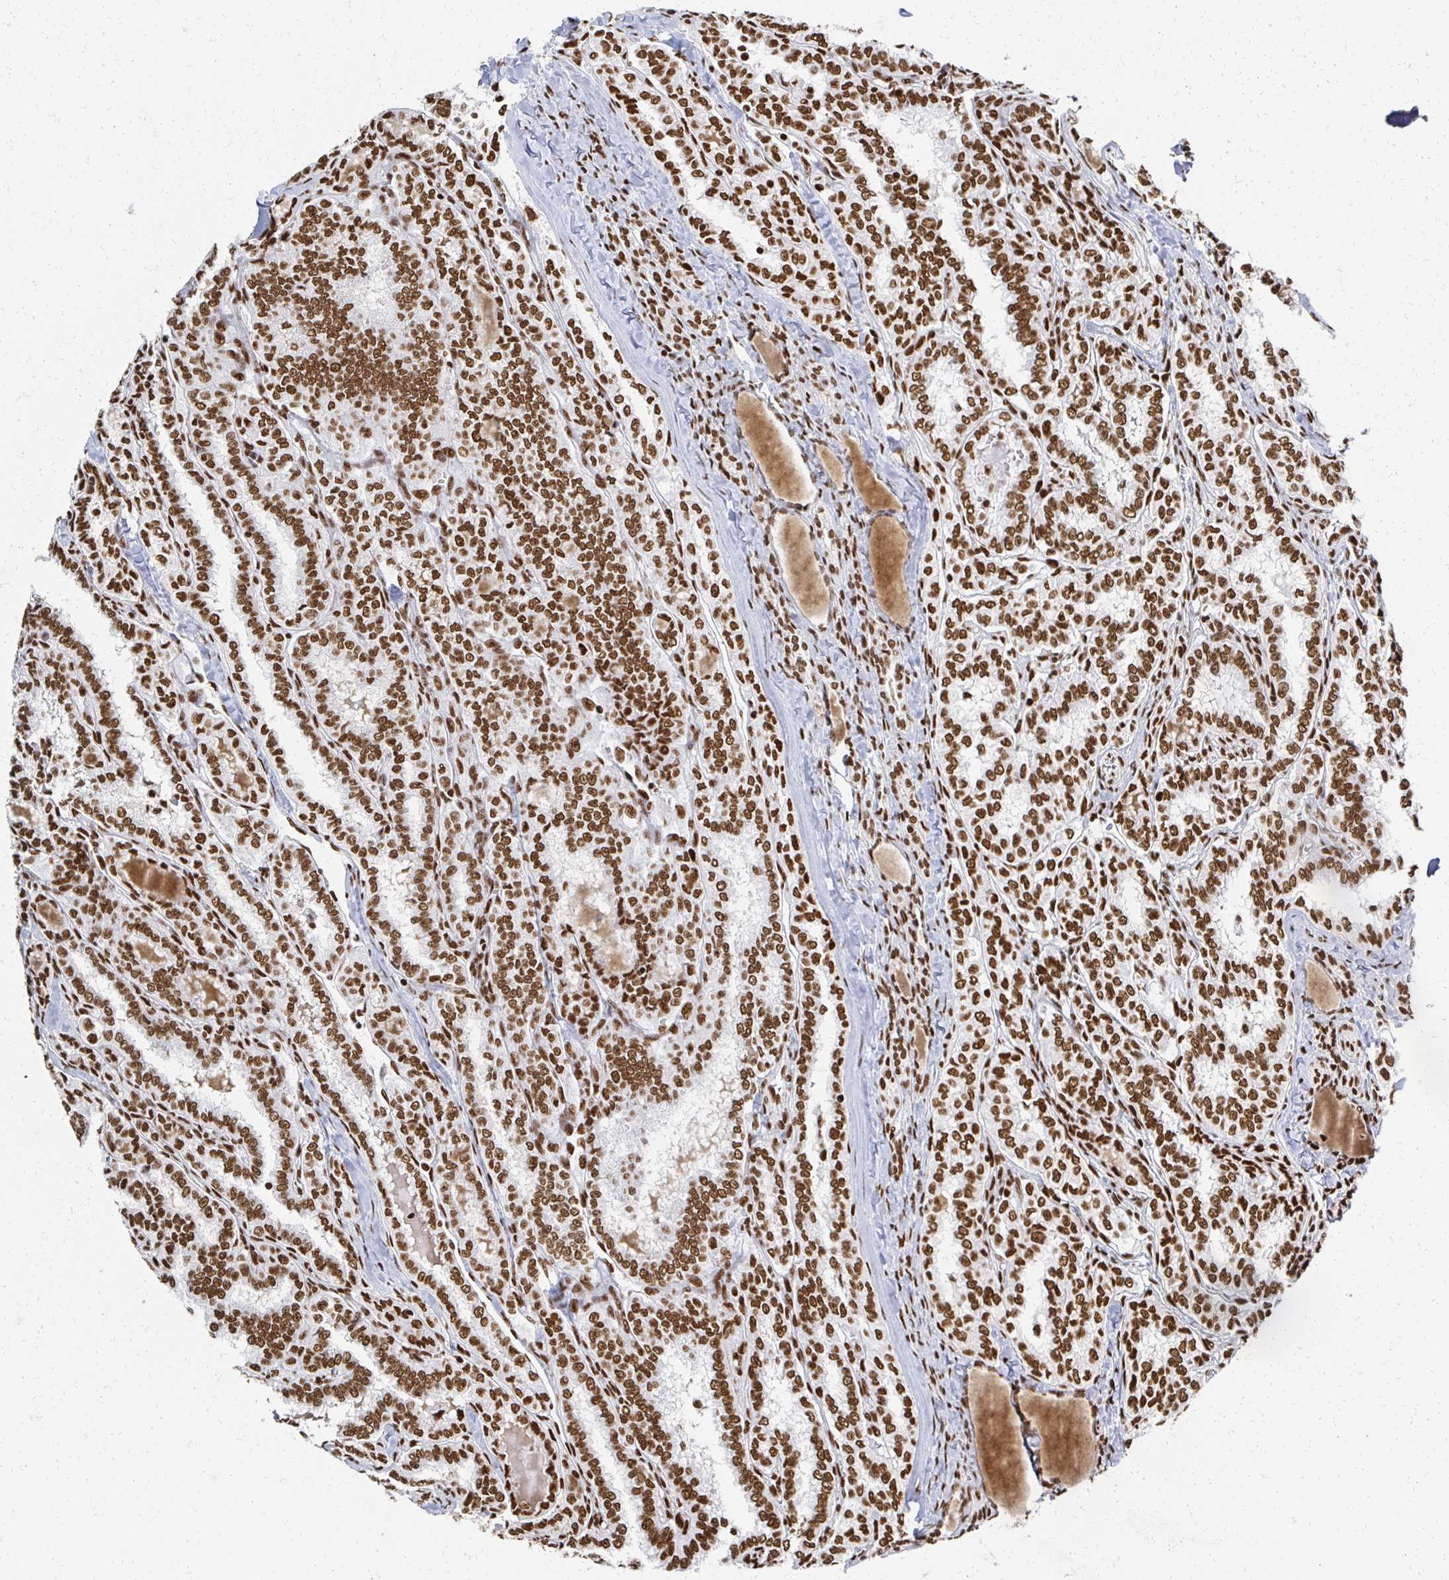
{"staining": {"intensity": "strong", "quantity": ">75%", "location": "nuclear"}, "tissue": "thyroid cancer", "cell_type": "Tumor cells", "image_type": "cancer", "snomed": [{"axis": "morphology", "description": "Papillary adenocarcinoma, NOS"}, {"axis": "topography", "description": "Thyroid gland"}], "caption": "Protein staining of papillary adenocarcinoma (thyroid) tissue demonstrates strong nuclear staining in about >75% of tumor cells.", "gene": "RBBP7", "patient": {"sex": "female", "age": 30}}